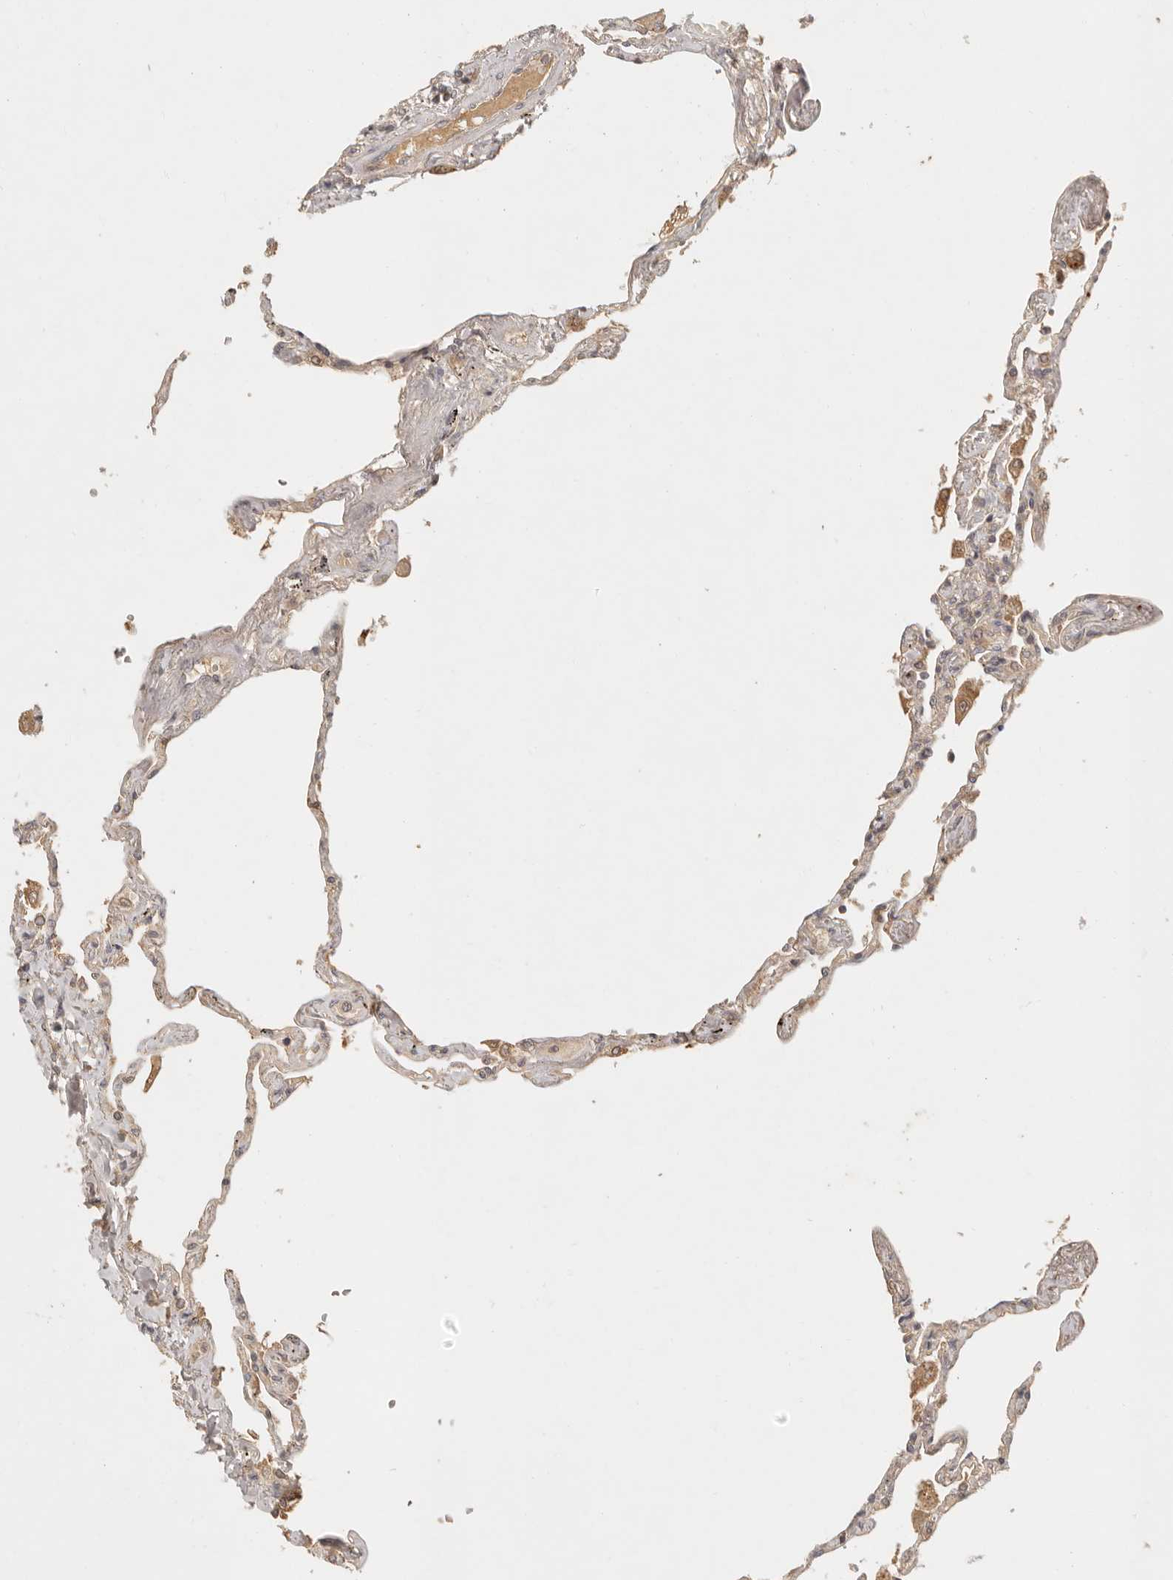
{"staining": {"intensity": "weak", "quantity": "25%-75%", "location": "cytoplasmic/membranous"}, "tissue": "lung", "cell_type": "Alveolar cells", "image_type": "normal", "snomed": [{"axis": "morphology", "description": "Normal tissue, NOS"}, {"axis": "topography", "description": "Lung"}], "caption": "The image exhibits staining of unremarkable lung, revealing weak cytoplasmic/membranous protein positivity (brown color) within alveolar cells.", "gene": "ANKRD61", "patient": {"sex": "female", "age": 67}}